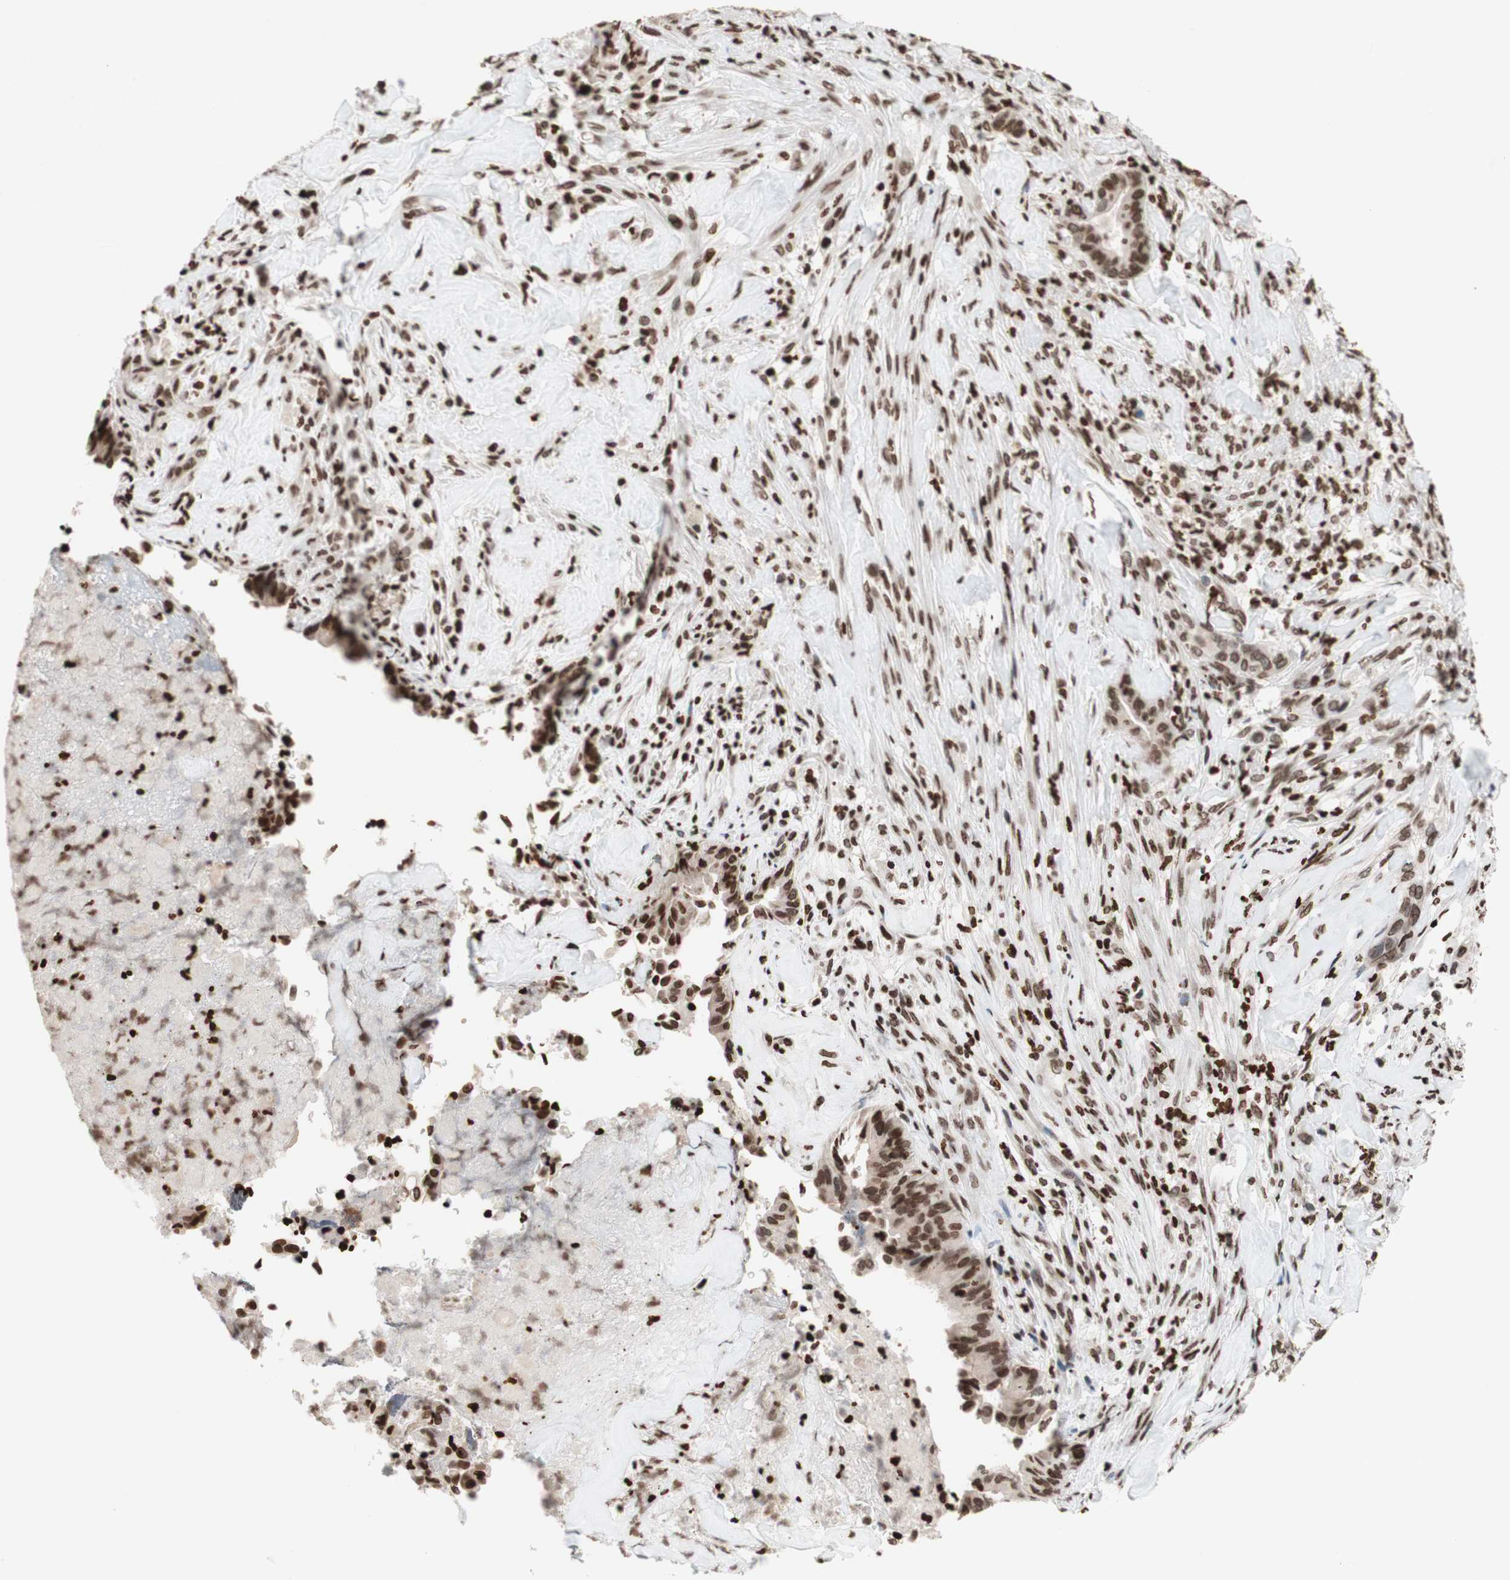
{"staining": {"intensity": "moderate", "quantity": ">75%", "location": "nuclear"}, "tissue": "liver cancer", "cell_type": "Tumor cells", "image_type": "cancer", "snomed": [{"axis": "morphology", "description": "Cholangiocarcinoma"}, {"axis": "topography", "description": "Liver"}], "caption": "Protein staining of liver cholangiocarcinoma tissue shows moderate nuclear positivity in approximately >75% of tumor cells. The staining is performed using DAB (3,3'-diaminobenzidine) brown chromogen to label protein expression. The nuclei are counter-stained blue using hematoxylin.", "gene": "NCOA3", "patient": {"sex": "female", "age": 67}}